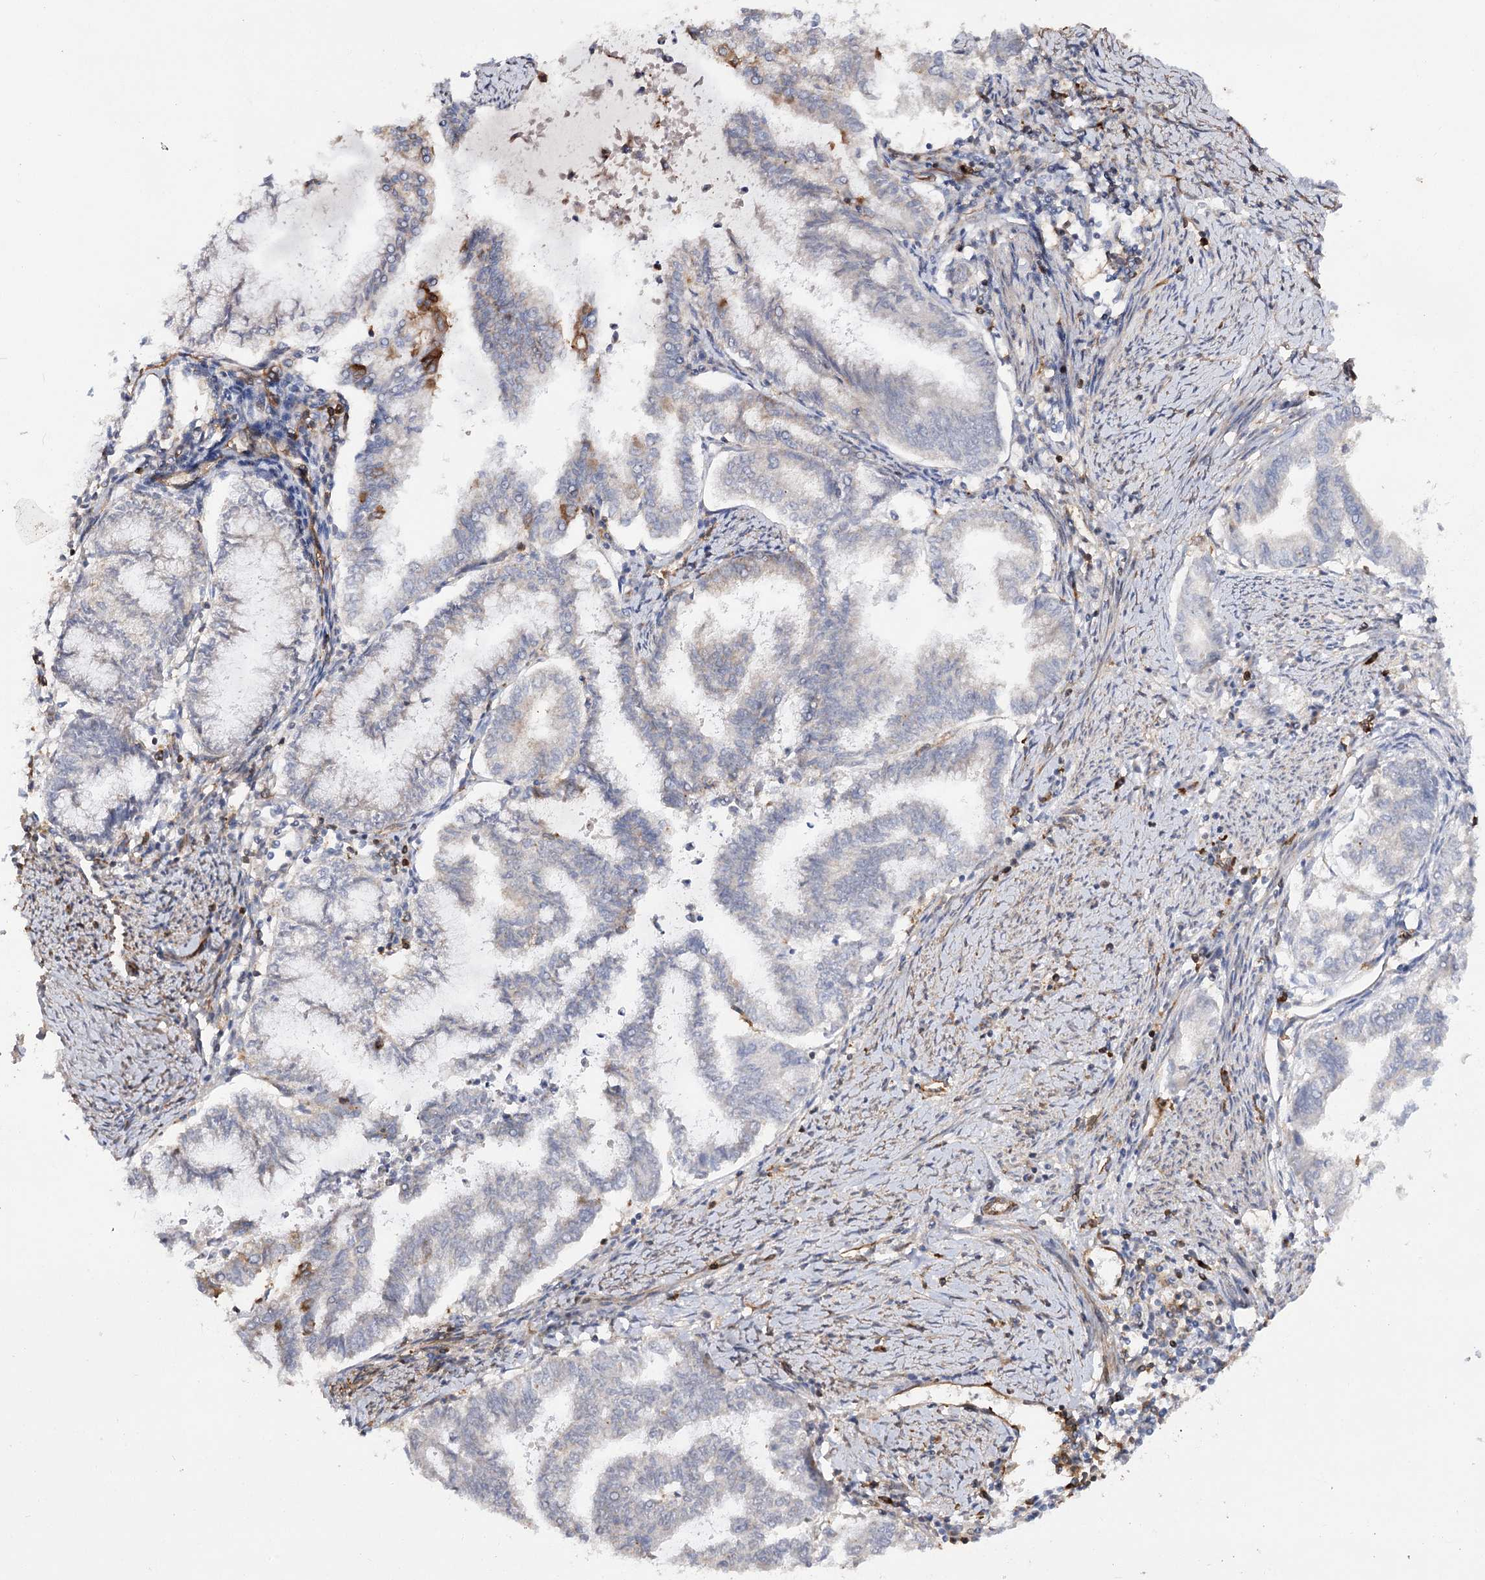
{"staining": {"intensity": "negative", "quantity": "none", "location": "none"}, "tissue": "endometrial cancer", "cell_type": "Tumor cells", "image_type": "cancer", "snomed": [{"axis": "morphology", "description": "Adenocarcinoma, NOS"}, {"axis": "topography", "description": "Endometrium"}], "caption": "Image shows no significant protein staining in tumor cells of endometrial cancer.", "gene": "SYNPO2", "patient": {"sex": "female", "age": 79}}